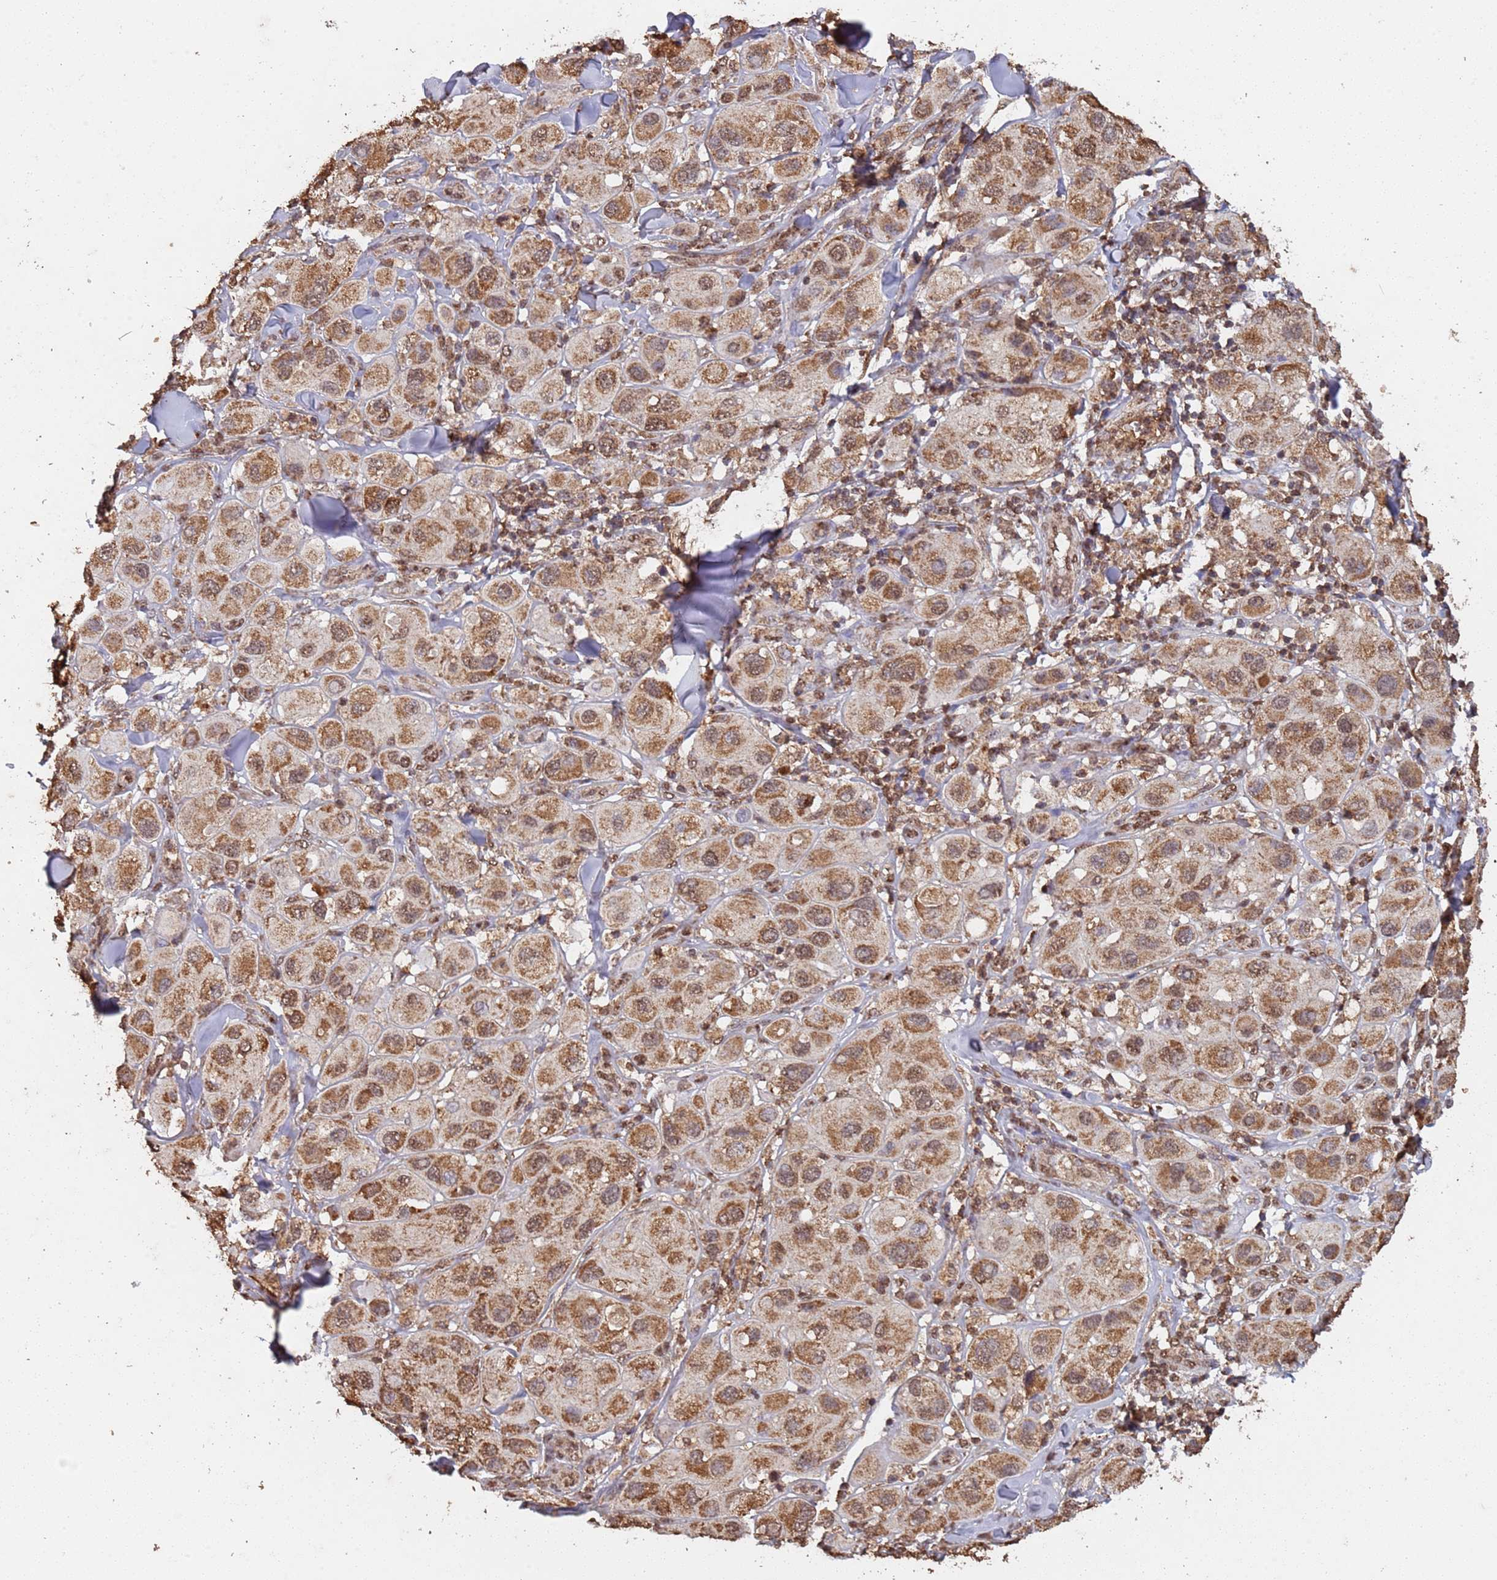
{"staining": {"intensity": "moderate", "quantity": ">75%", "location": "cytoplasmic/membranous,nuclear"}, "tissue": "melanoma", "cell_type": "Tumor cells", "image_type": "cancer", "snomed": [{"axis": "morphology", "description": "Malignant melanoma, Metastatic site"}, {"axis": "topography", "description": "Skin"}], "caption": "The image displays staining of melanoma, revealing moderate cytoplasmic/membranous and nuclear protein positivity (brown color) within tumor cells.", "gene": "HDAC10", "patient": {"sex": "male", "age": 41}}